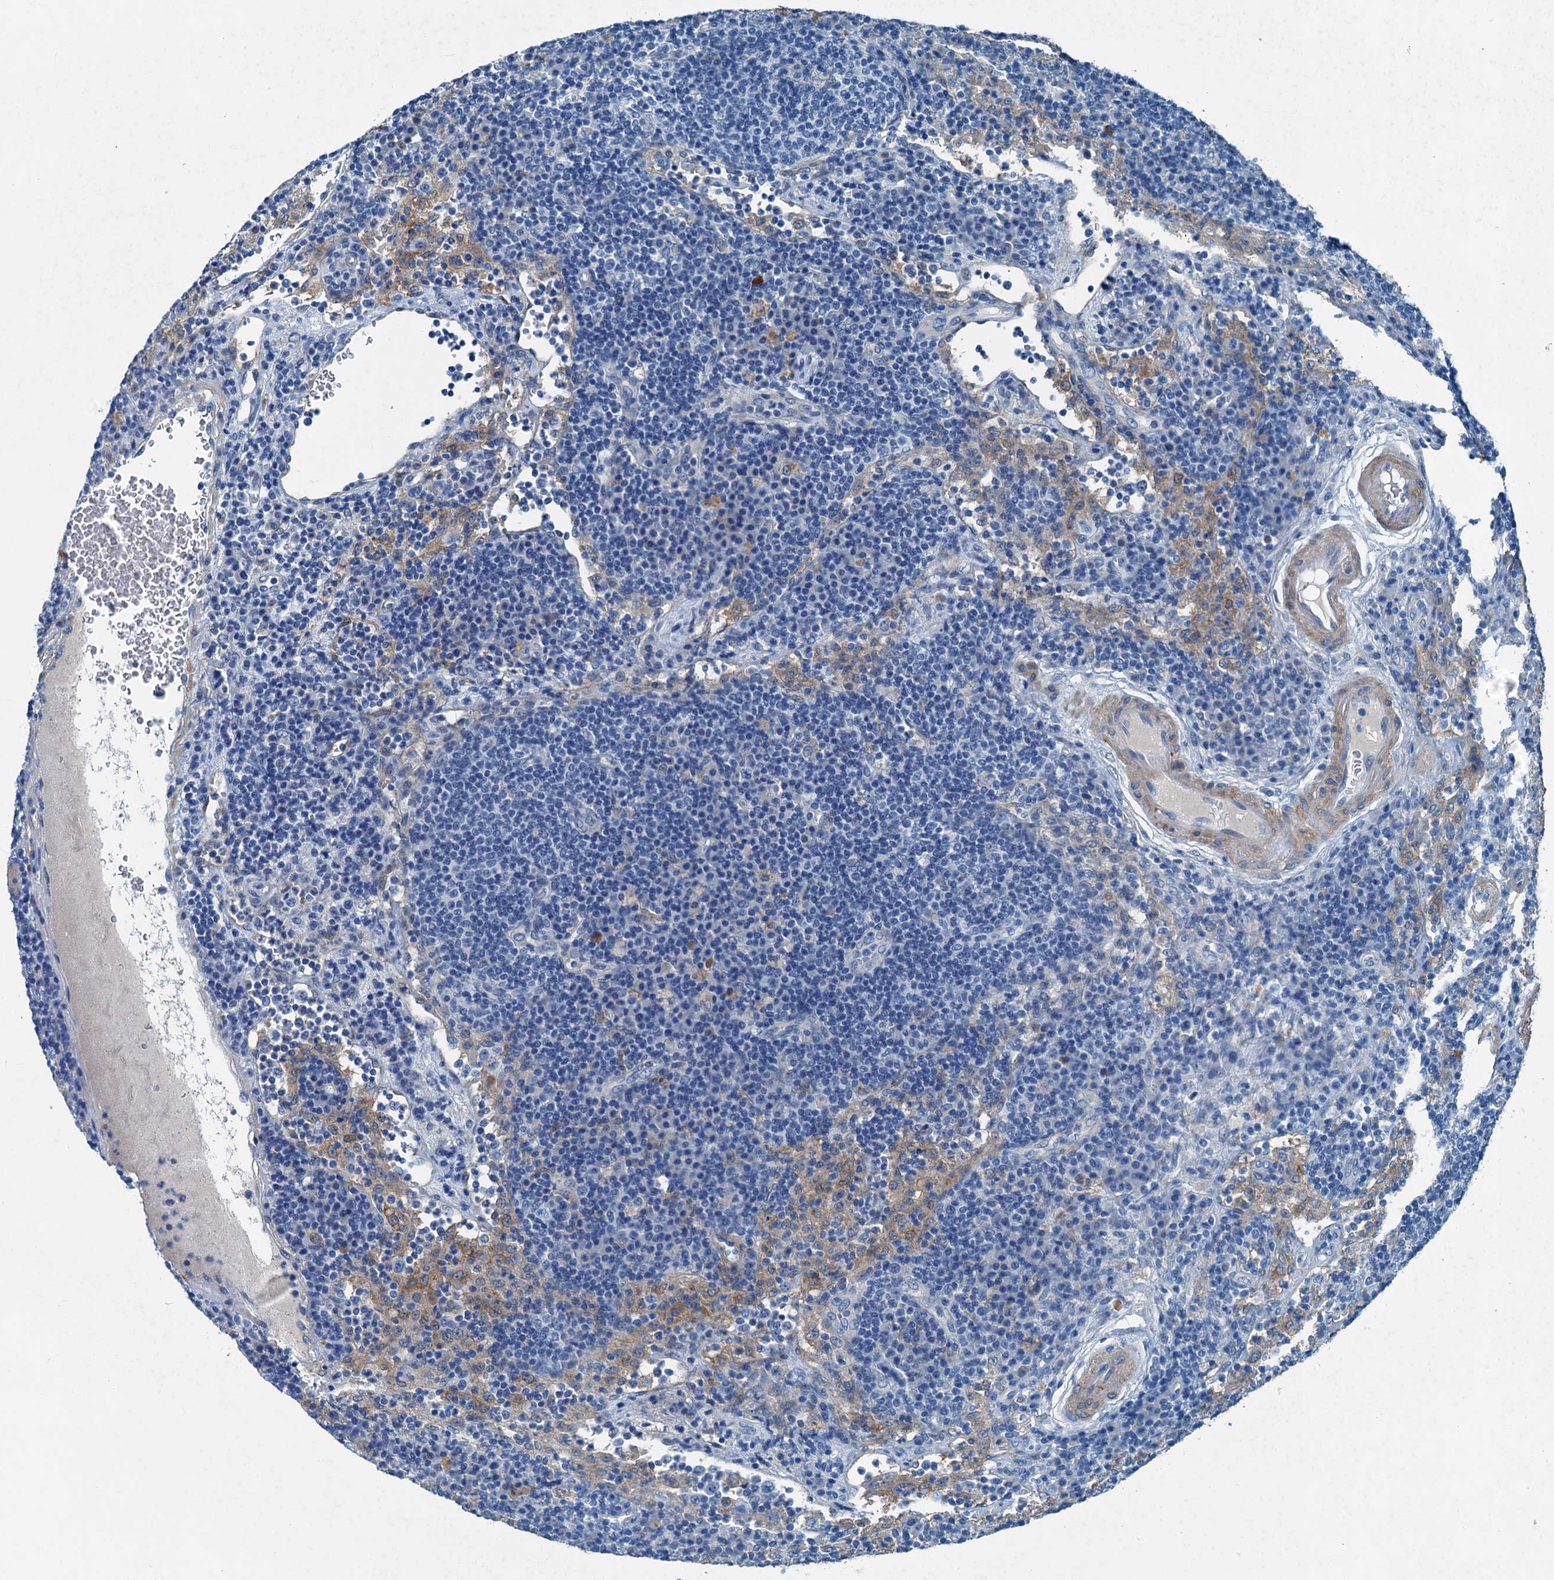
{"staining": {"intensity": "negative", "quantity": "none", "location": "none"}, "tissue": "lymph node", "cell_type": "Germinal center cells", "image_type": "normal", "snomed": [{"axis": "morphology", "description": "Normal tissue, NOS"}, {"axis": "topography", "description": "Lymph node"}], "caption": "This histopathology image is of unremarkable lymph node stained with IHC to label a protein in brown with the nuclei are counter-stained blue. There is no positivity in germinal center cells. (DAB immunohistochemistry (IHC) with hematoxylin counter stain).", "gene": "RAB3IL1", "patient": {"sex": "female", "age": 70}}